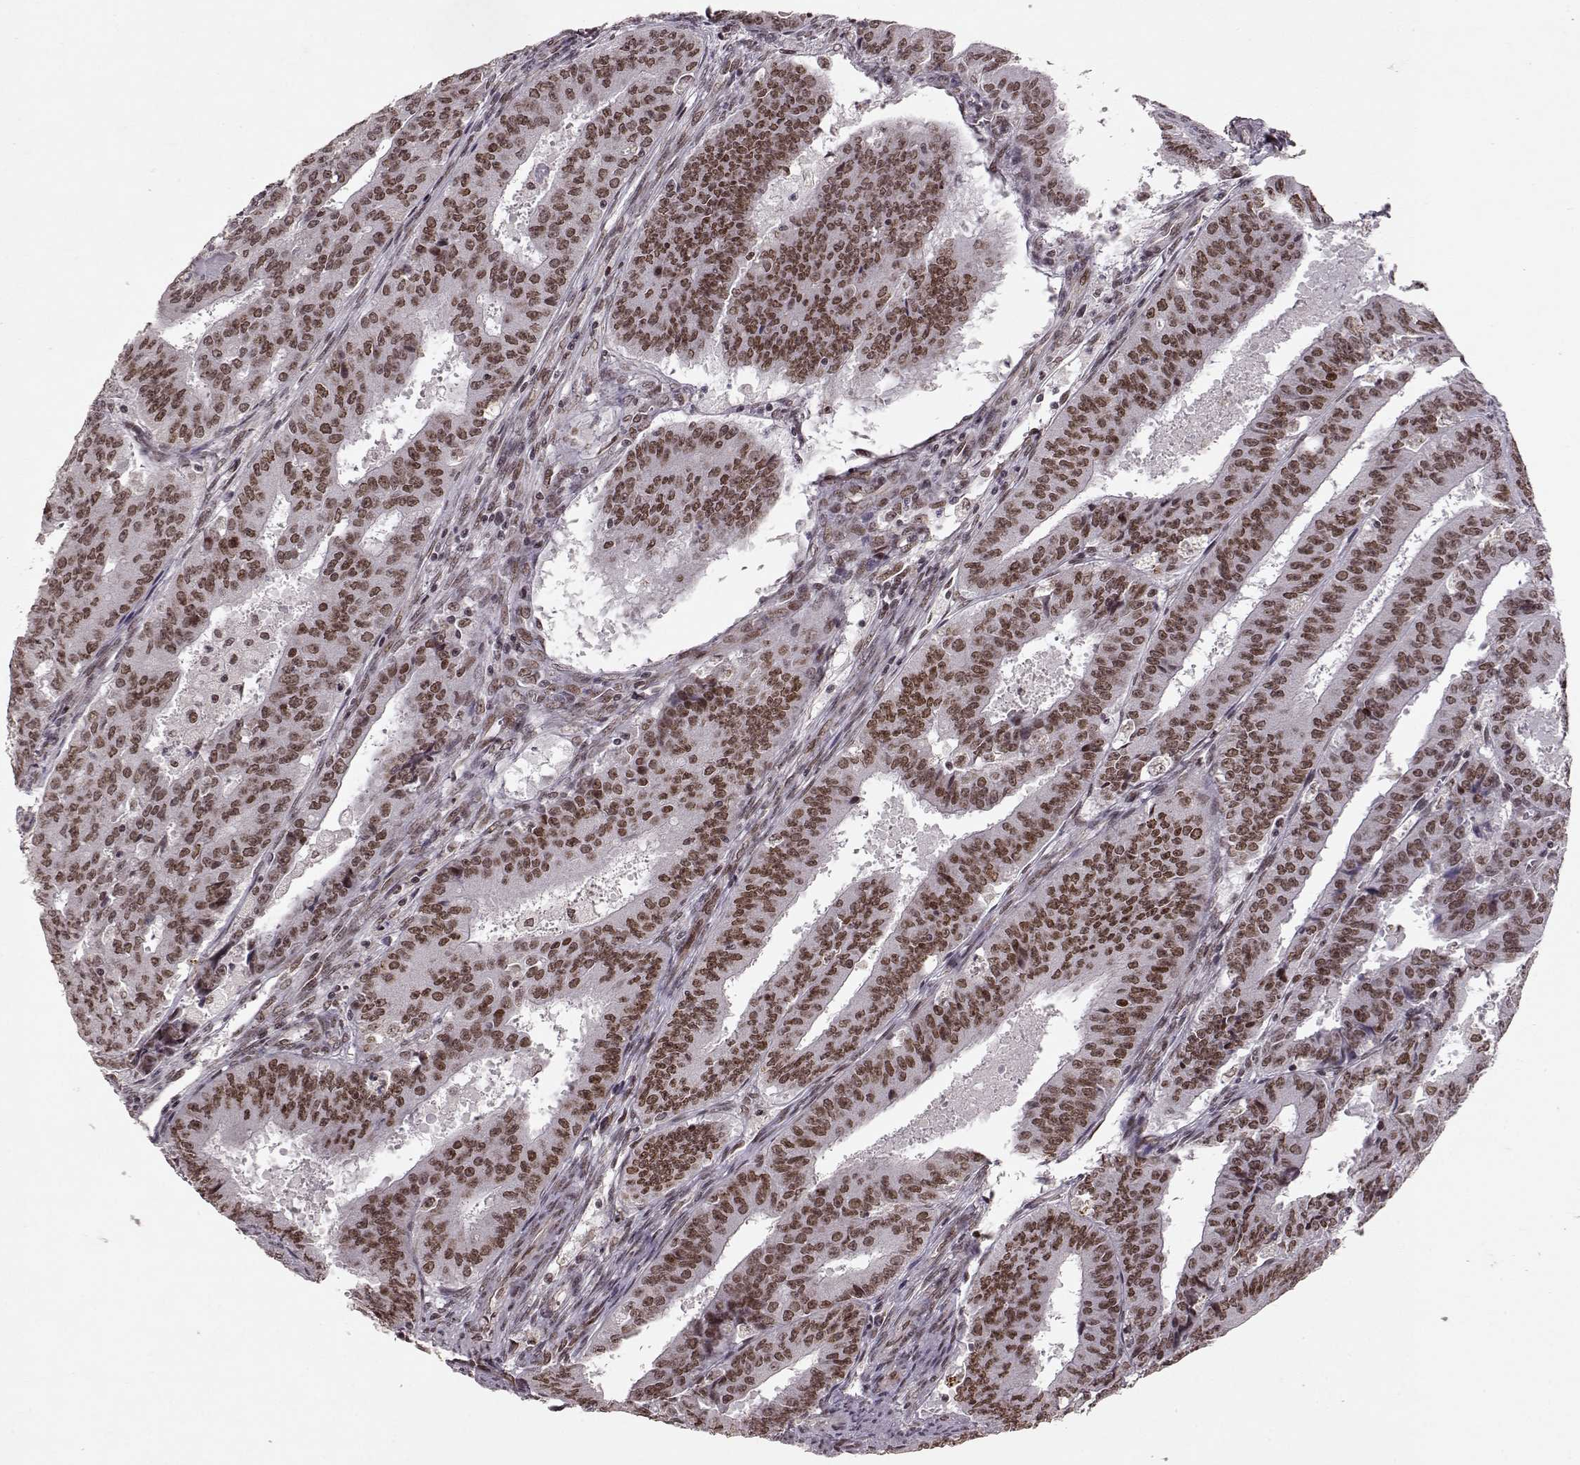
{"staining": {"intensity": "strong", "quantity": ">75%", "location": "nuclear"}, "tissue": "ovarian cancer", "cell_type": "Tumor cells", "image_type": "cancer", "snomed": [{"axis": "morphology", "description": "Carcinoma, endometroid"}, {"axis": "topography", "description": "Ovary"}], "caption": "Immunohistochemistry micrograph of neoplastic tissue: human ovarian cancer stained using immunohistochemistry shows high levels of strong protein expression localized specifically in the nuclear of tumor cells, appearing as a nuclear brown color.", "gene": "RRAGD", "patient": {"sex": "female", "age": 42}}